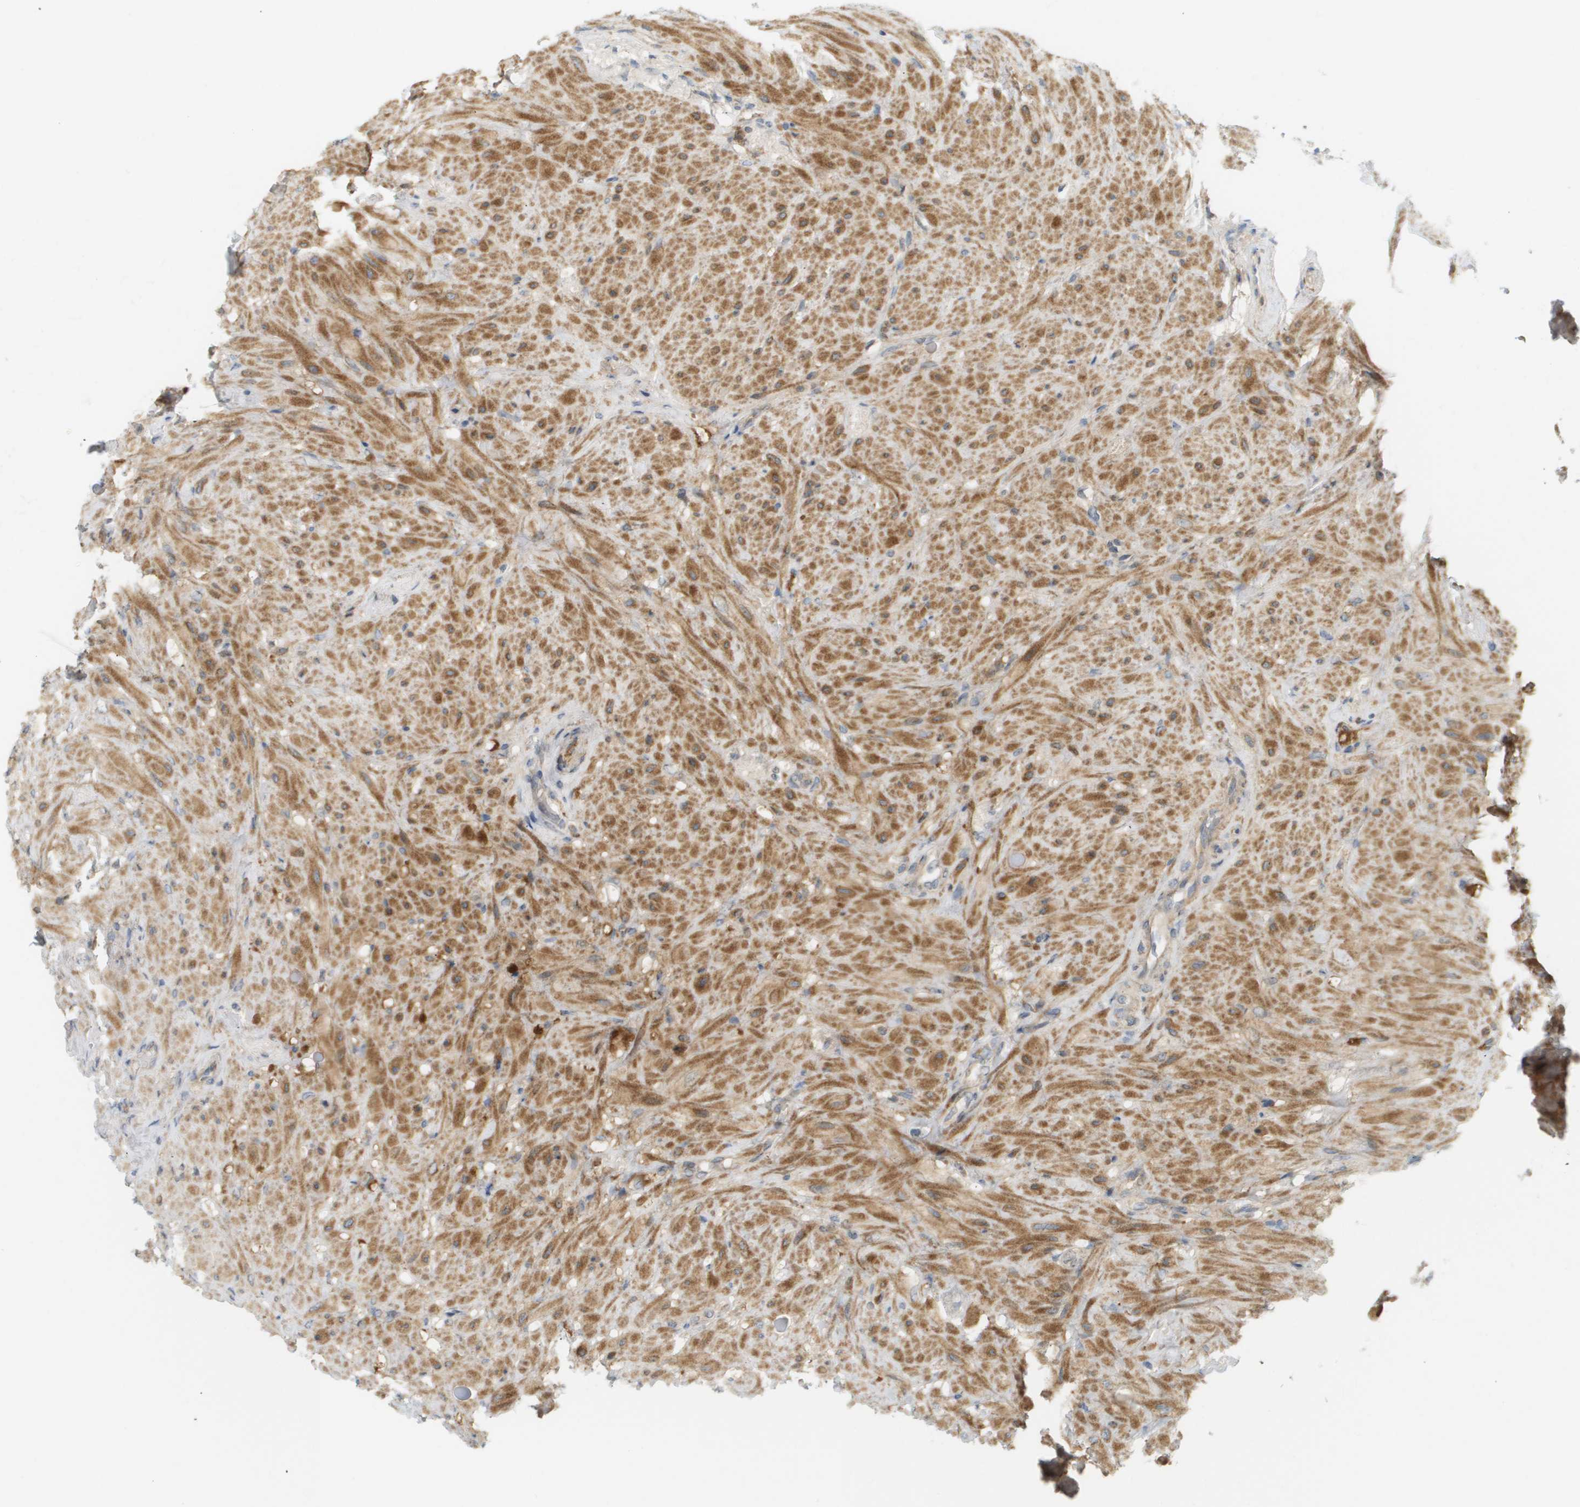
{"staining": {"intensity": "weak", "quantity": ">75%", "location": "cytoplasmic/membranous"}, "tissue": "seminal vesicle", "cell_type": "Glandular cells", "image_type": "normal", "snomed": [{"axis": "morphology", "description": "Normal tissue, NOS"}, {"axis": "topography", "description": "Seminal veicle"}], "caption": "Immunohistochemistry (IHC) micrograph of benign human seminal vesicle stained for a protein (brown), which reveals low levels of weak cytoplasmic/membranous staining in about >75% of glandular cells.", "gene": "PROC", "patient": {"sex": "male", "age": 68}}